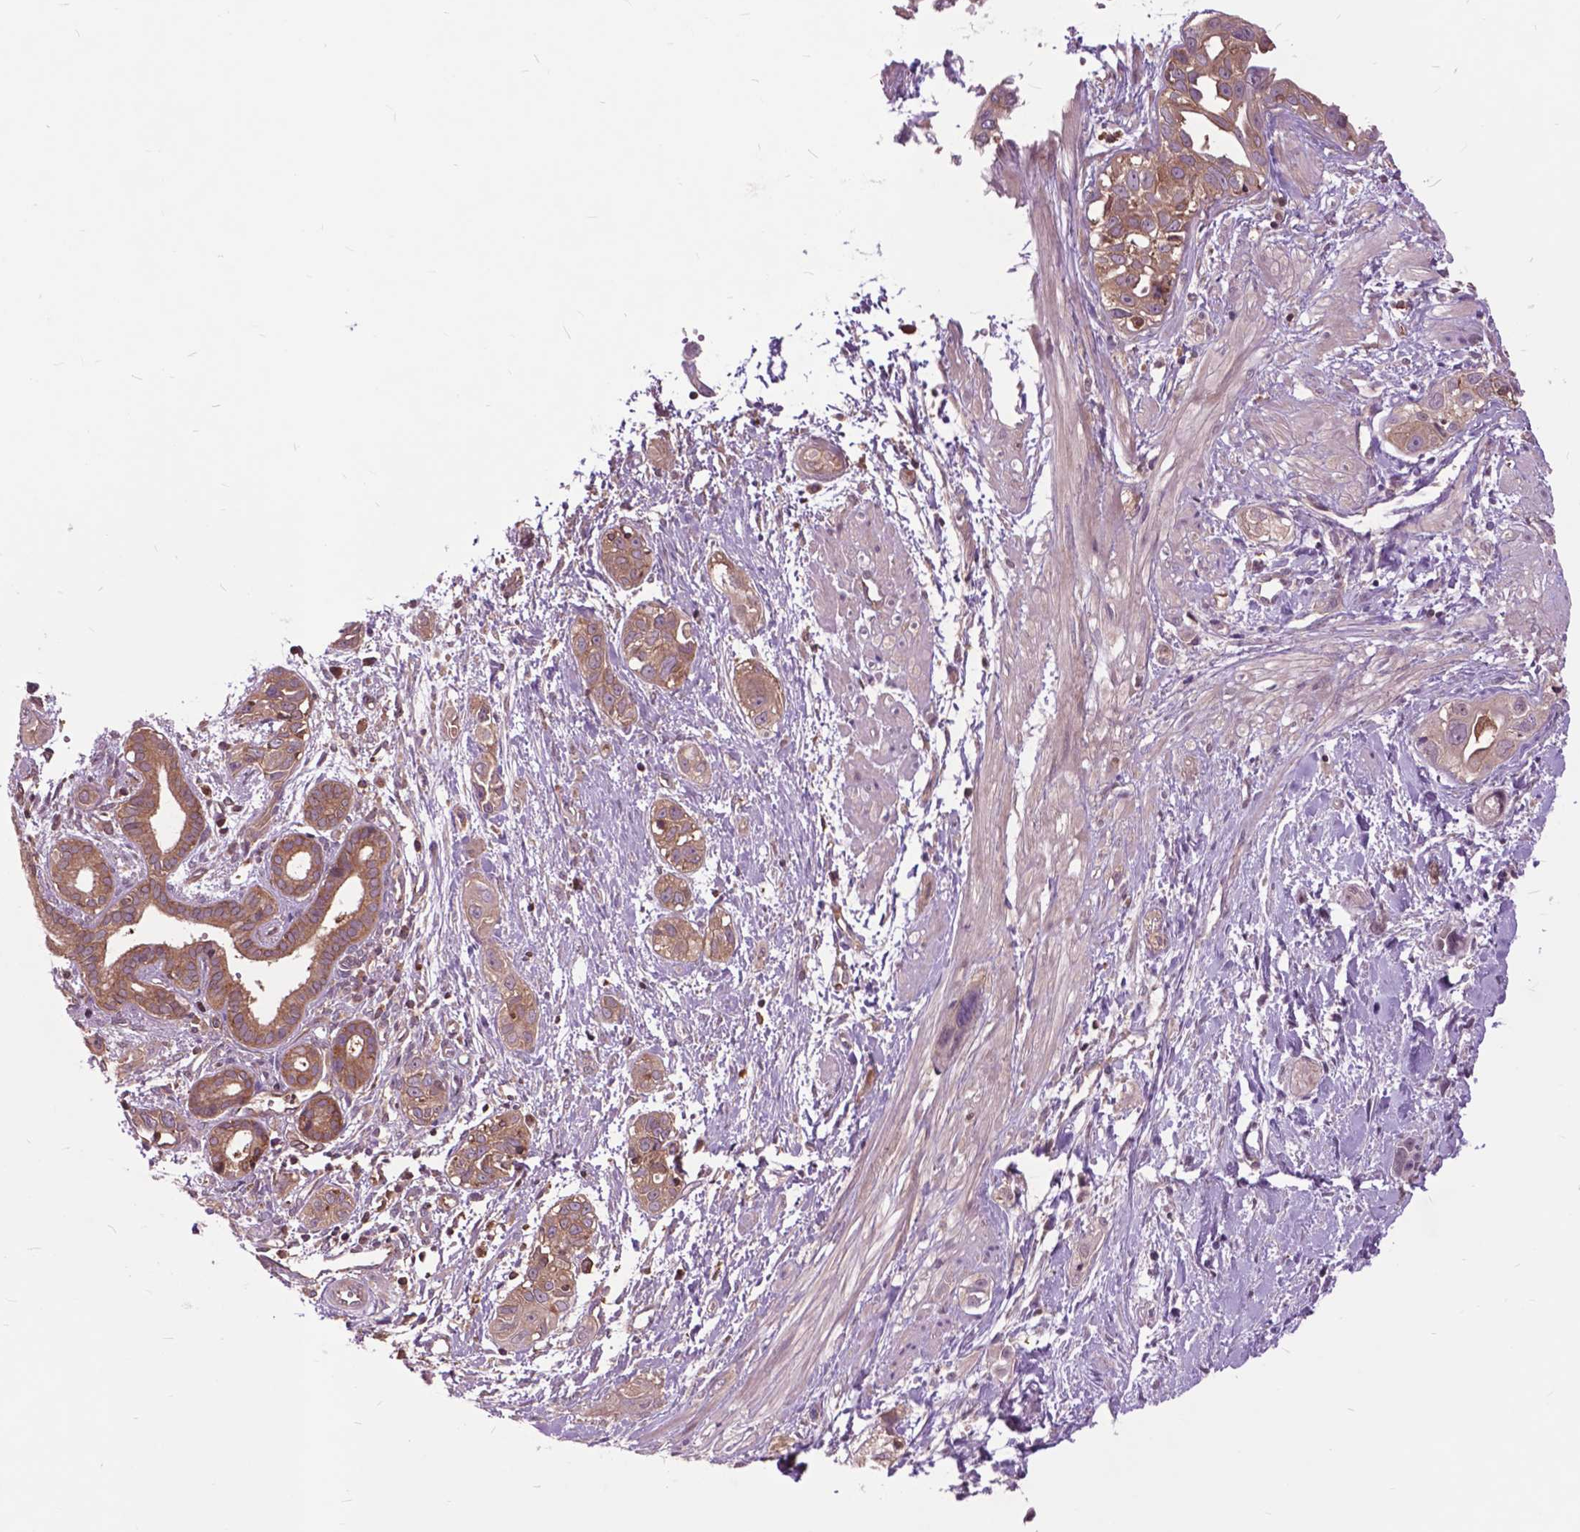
{"staining": {"intensity": "moderate", "quantity": "25%-75%", "location": "cytoplasmic/membranous"}, "tissue": "pancreatic cancer", "cell_type": "Tumor cells", "image_type": "cancer", "snomed": [{"axis": "morphology", "description": "Adenocarcinoma, NOS"}, {"axis": "topography", "description": "Pancreas"}], "caption": "This photomicrograph exhibits IHC staining of pancreatic cancer, with medium moderate cytoplasmic/membranous staining in about 25%-75% of tumor cells.", "gene": "ARAF", "patient": {"sex": "female", "age": 55}}